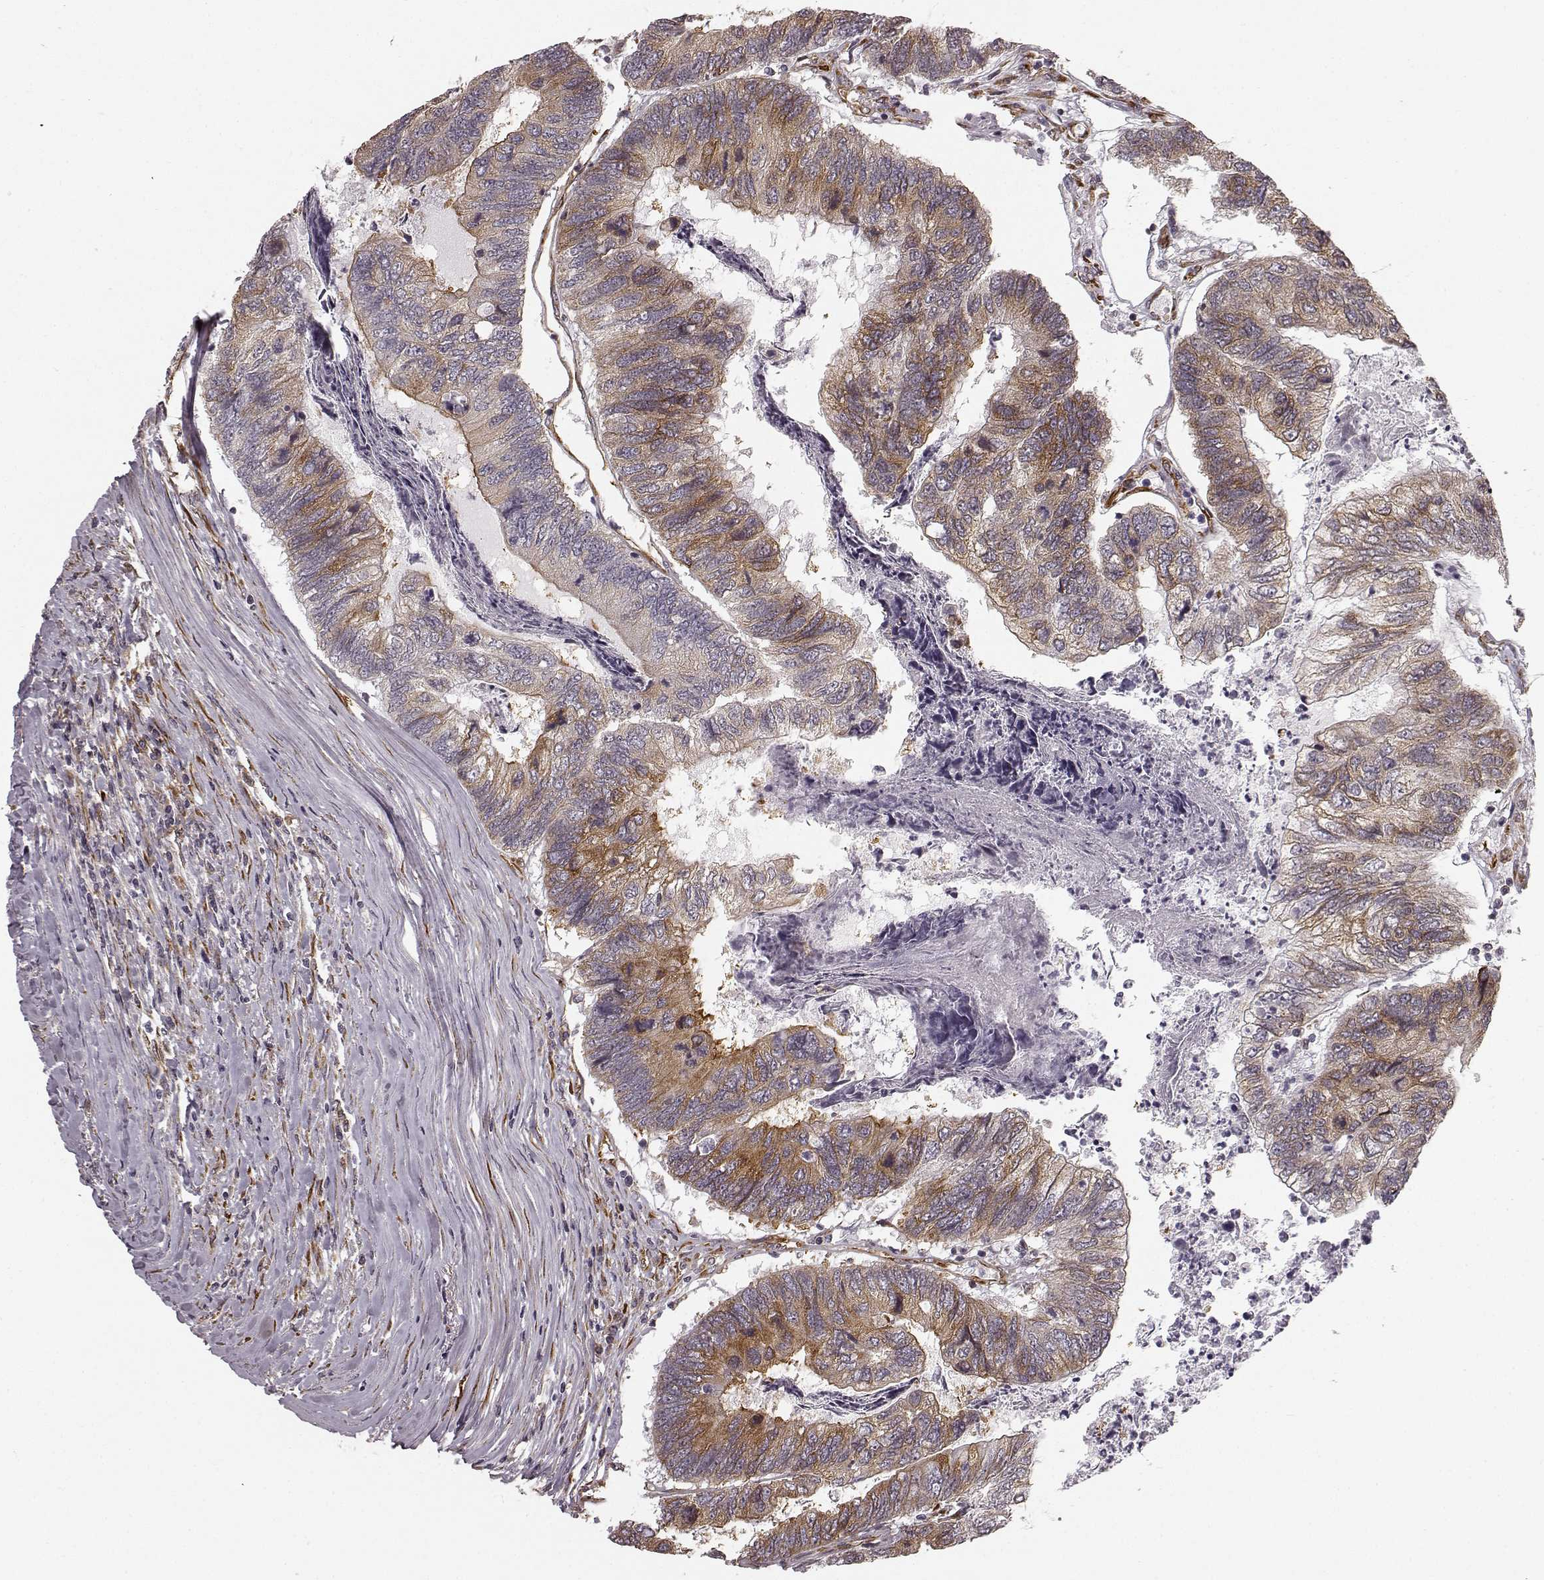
{"staining": {"intensity": "weak", "quantity": ">75%", "location": "cytoplasmic/membranous"}, "tissue": "colorectal cancer", "cell_type": "Tumor cells", "image_type": "cancer", "snomed": [{"axis": "morphology", "description": "Adenocarcinoma, NOS"}, {"axis": "topography", "description": "Colon"}], "caption": "Human adenocarcinoma (colorectal) stained with a protein marker exhibits weak staining in tumor cells.", "gene": "TMEM14A", "patient": {"sex": "female", "age": 67}}